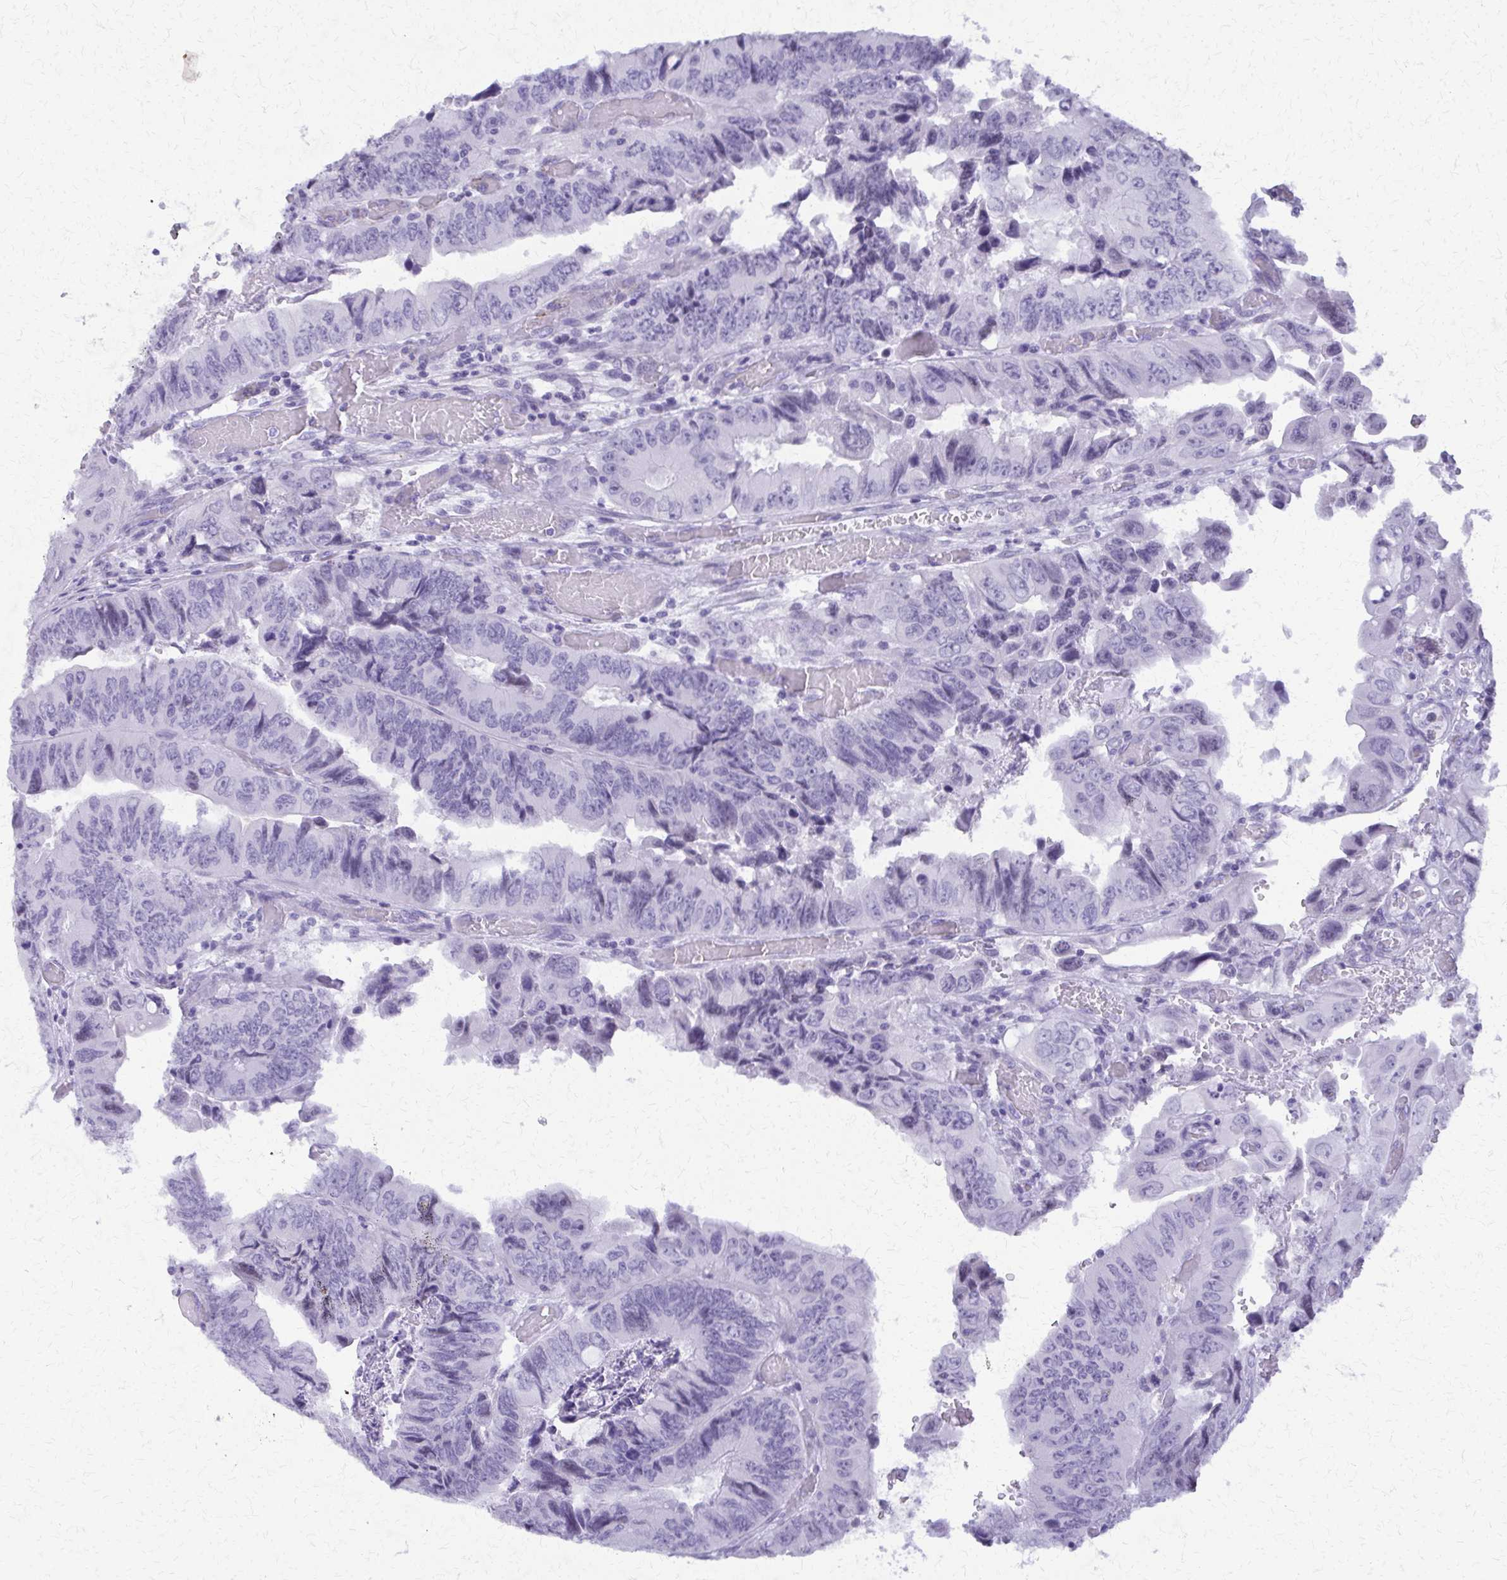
{"staining": {"intensity": "negative", "quantity": "none", "location": "none"}, "tissue": "colorectal cancer", "cell_type": "Tumor cells", "image_type": "cancer", "snomed": [{"axis": "morphology", "description": "Adenocarcinoma, NOS"}, {"axis": "topography", "description": "Colon"}], "caption": "This is an immunohistochemistry (IHC) photomicrograph of colorectal cancer. There is no staining in tumor cells.", "gene": "FAM162B", "patient": {"sex": "female", "age": 84}}